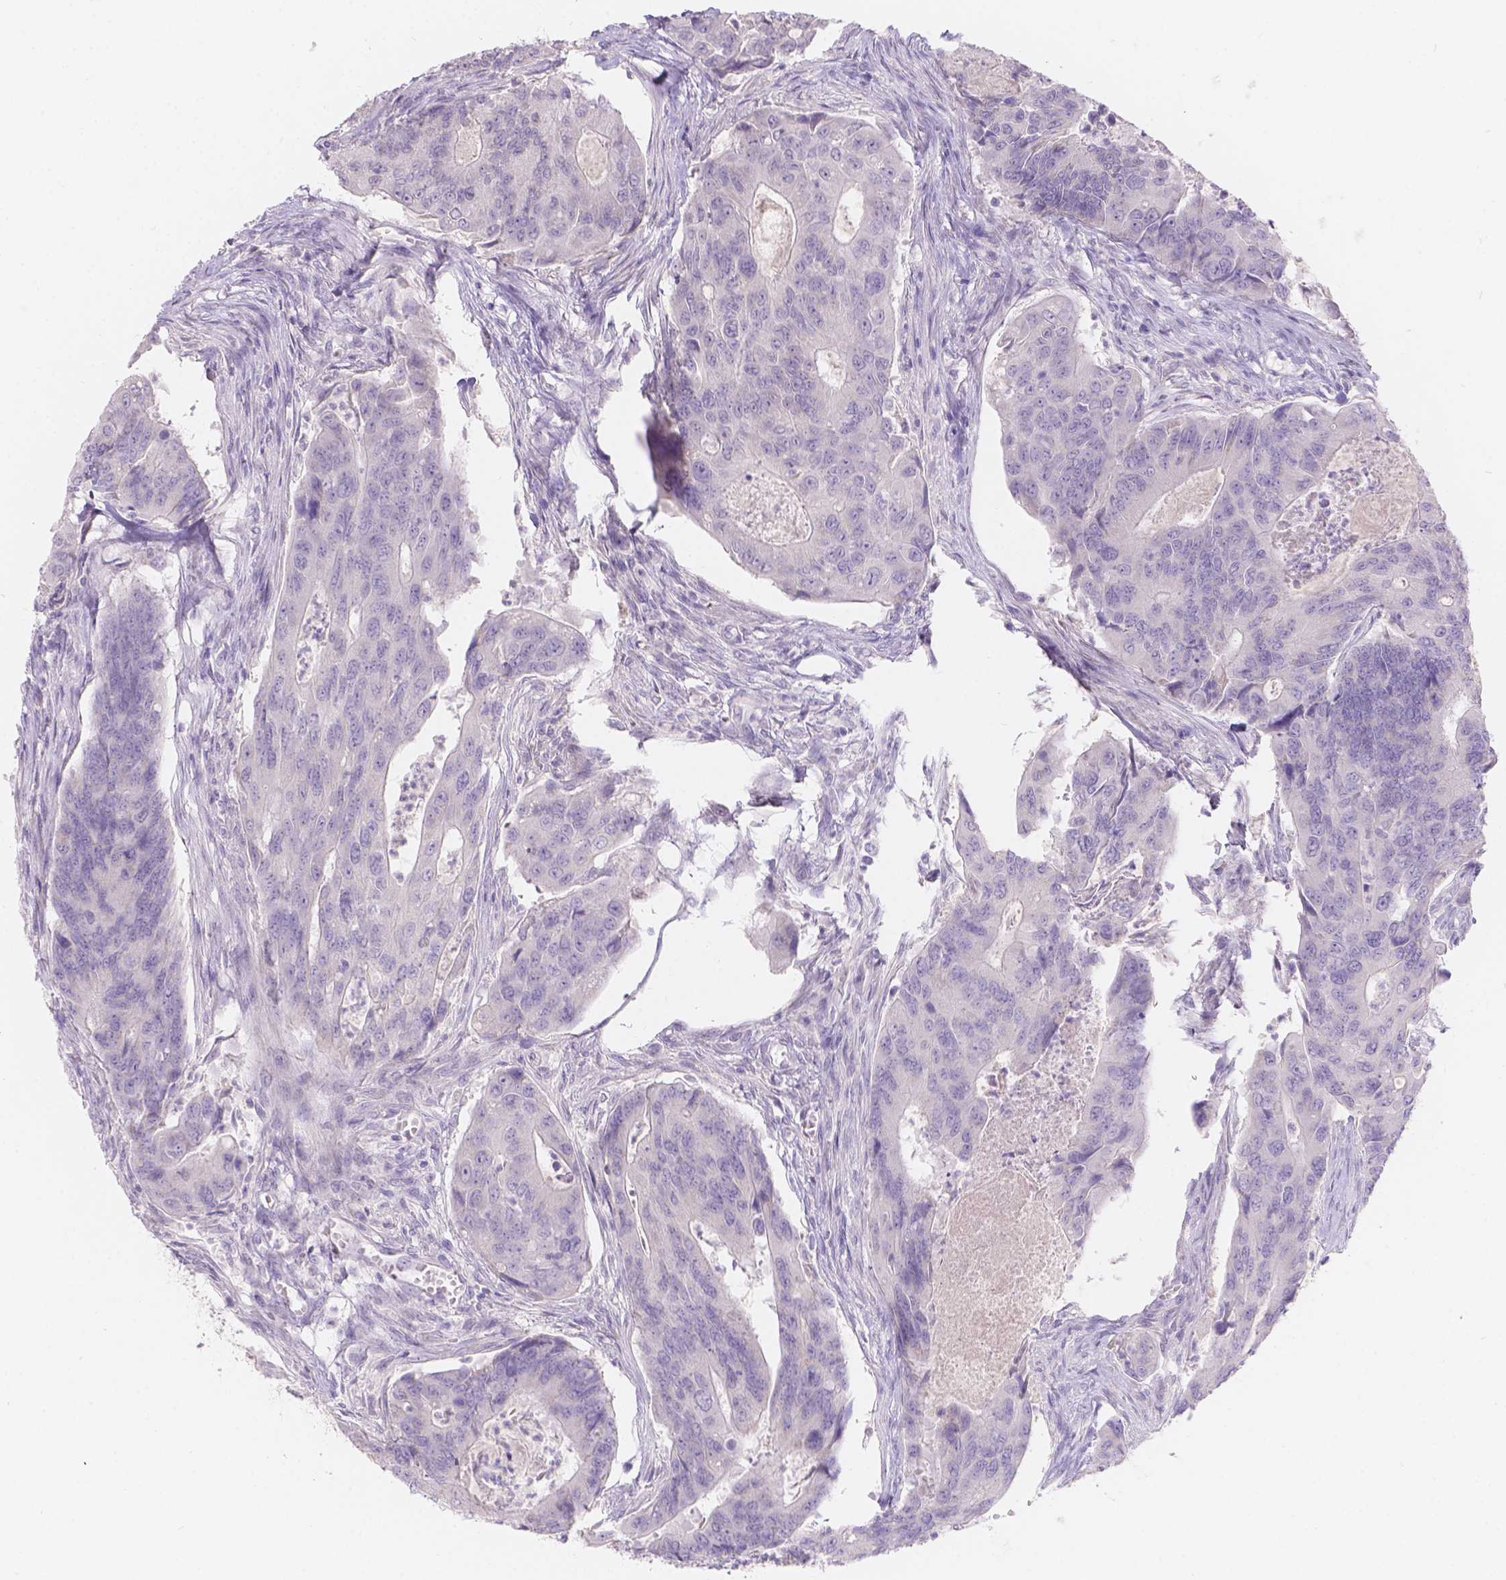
{"staining": {"intensity": "negative", "quantity": "none", "location": "none"}, "tissue": "colorectal cancer", "cell_type": "Tumor cells", "image_type": "cancer", "snomed": [{"axis": "morphology", "description": "Adenocarcinoma, NOS"}, {"axis": "topography", "description": "Colon"}], "caption": "Immunohistochemistry (IHC) of human colorectal cancer (adenocarcinoma) exhibits no staining in tumor cells.", "gene": "HTN3", "patient": {"sex": "female", "age": 67}}